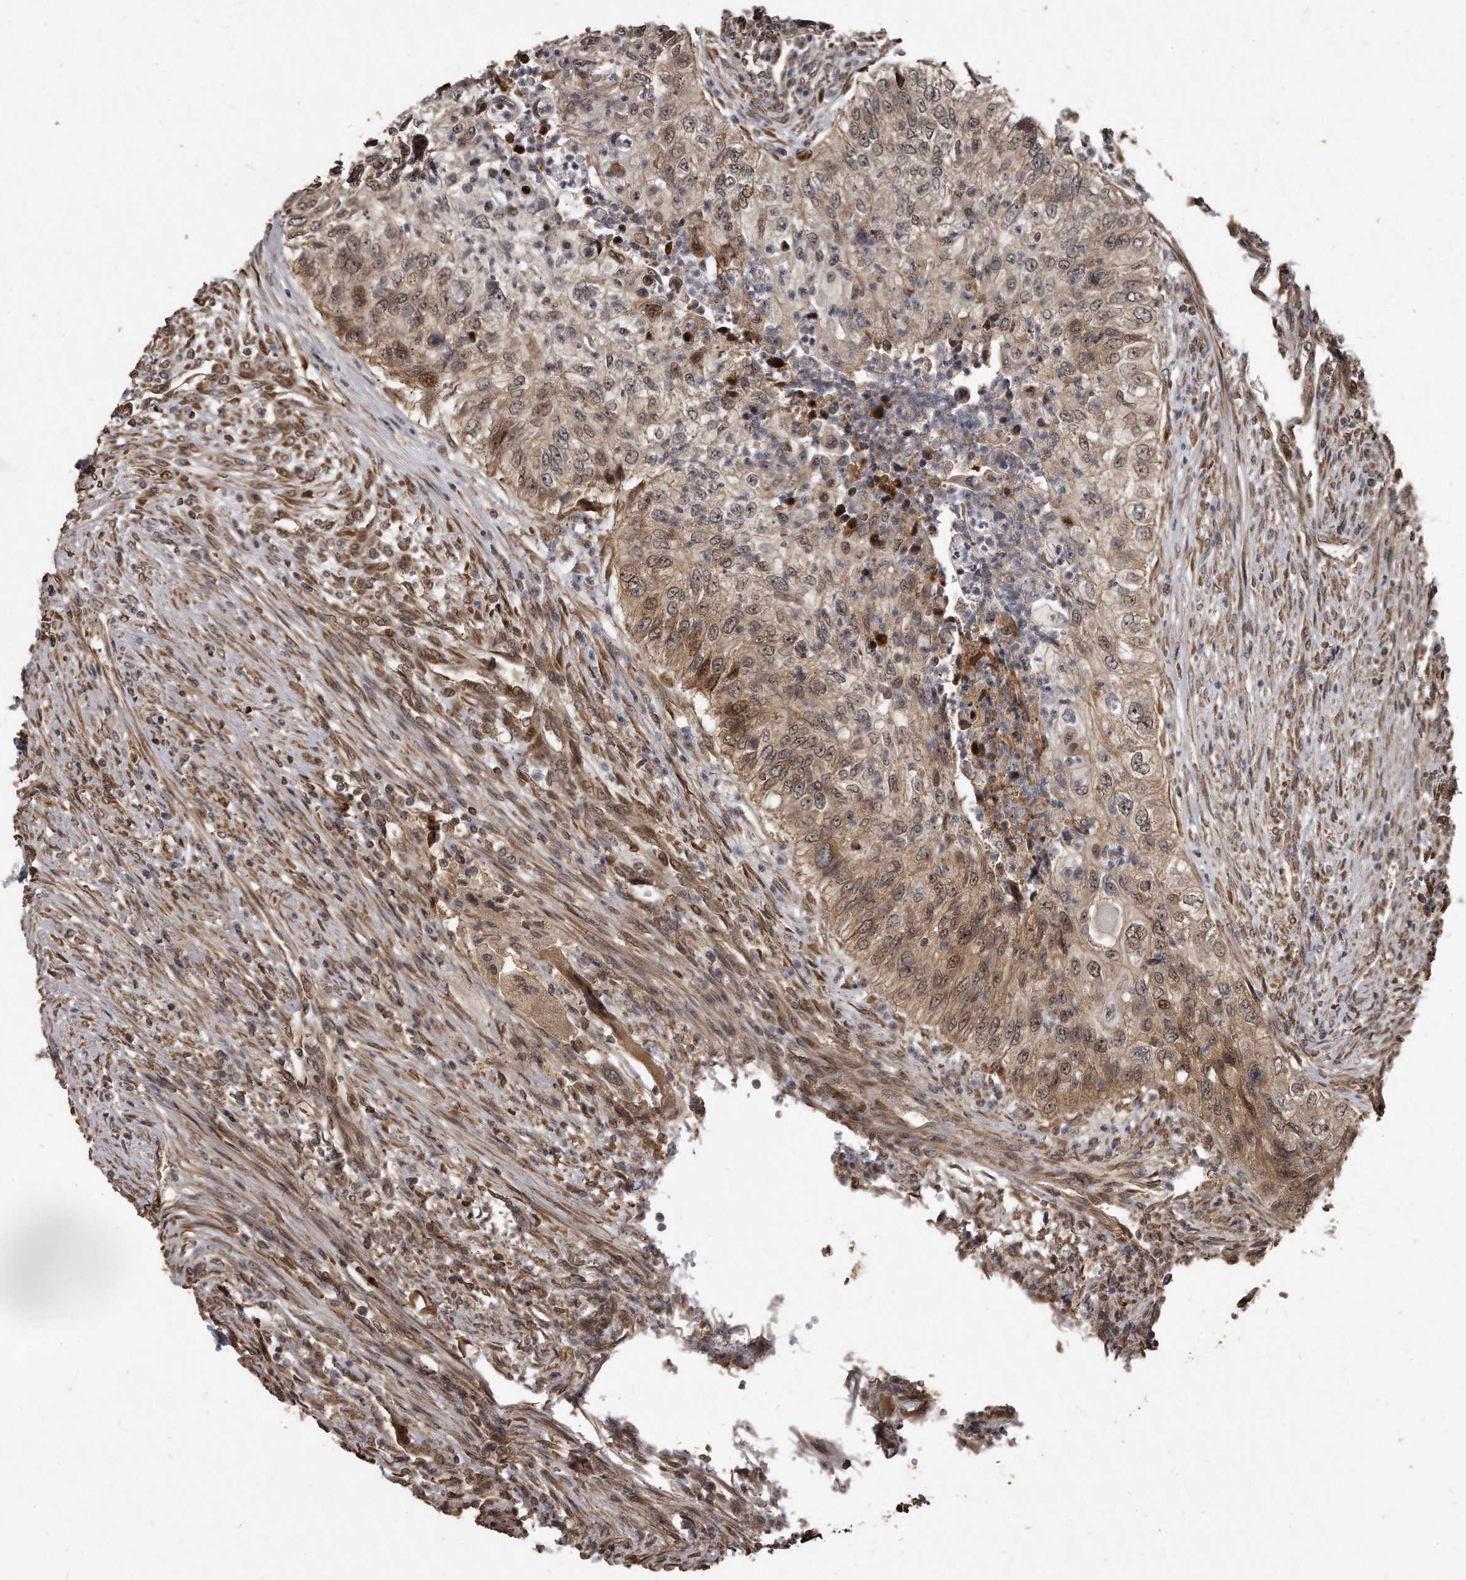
{"staining": {"intensity": "weak", "quantity": ">75%", "location": "cytoplasmic/membranous,nuclear"}, "tissue": "urothelial cancer", "cell_type": "Tumor cells", "image_type": "cancer", "snomed": [{"axis": "morphology", "description": "Urothelial carcinoma, High grade"}, {"axis": "topography", "description": "Urinary bladder"}], "caption": "IHC staining of urothelial cancer, which exhibits low levels of weak cytoplasmic/membranous and nuclear positivity in about >75% of tumor cells indicating weak cytoplasmic/membranous and nuclear protein staining. The staining was performed using DAB (3,3'-diaminobenzidine) (brown) for protein detection and nuclei were counterstained in hematoxylin (blue).", "gene": "GCH1", "patient": {"sex": "female", "age": 60}}